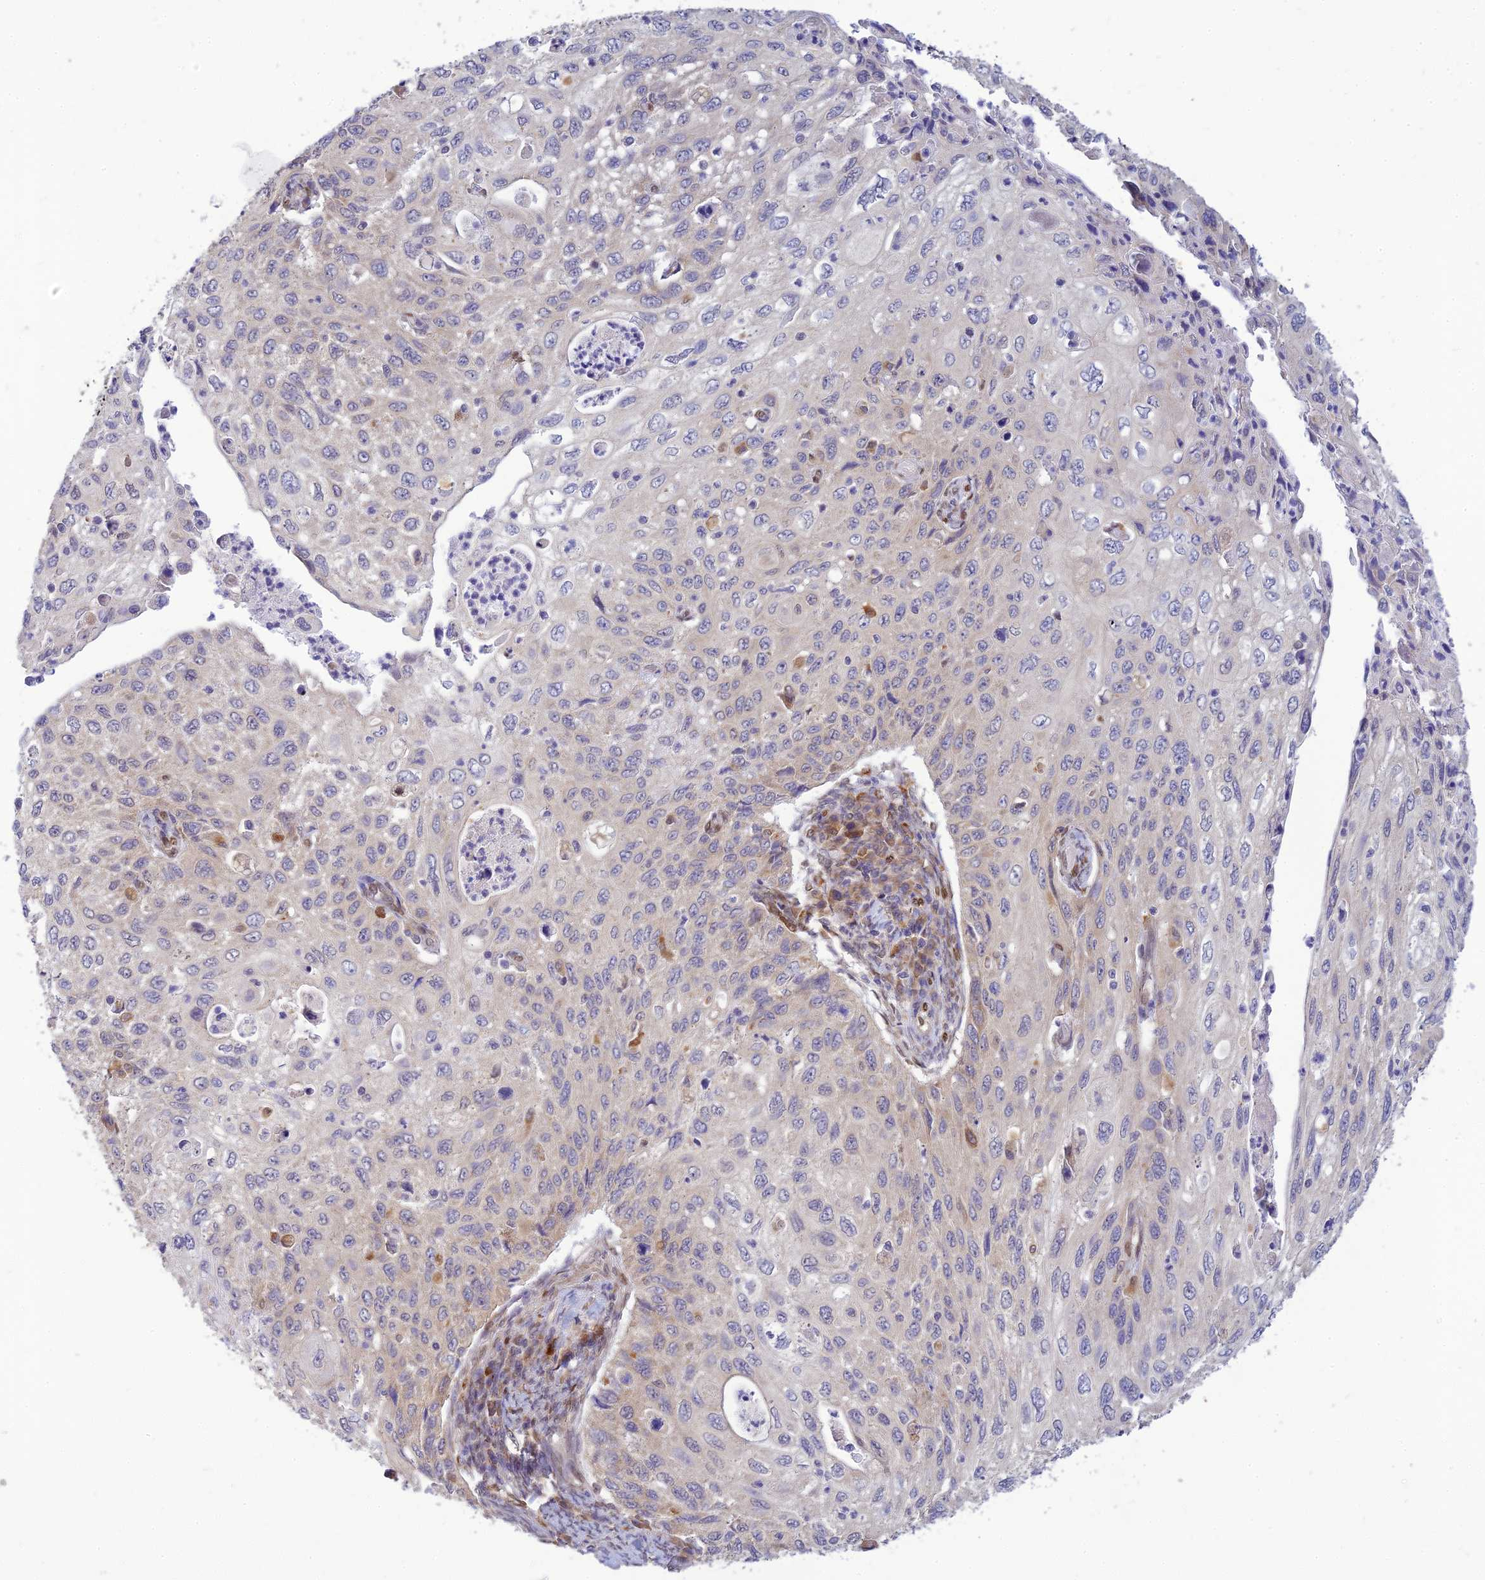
{"staining": {"intensity": "weak", "quantity": "<25%", "location": "cytoplasmic/membranous"}, "tissue": "cervical cancer", "cell_type": "Tumor cells", "image_type": "cancer", "snomed": [{"axis": "morphology", "description": "Squamous cell carcinoma, NOS"}, {"axis": "topography", "description": "Cervix"}], "caption": "High power microscopy micrograph of an immunohistochemistry image of cervical squamous cell carcinoma, revealing no significant expression in tumor cells. The staining is performed using DAB brown chromogen with nuclei counter-stained in using hematoxylin.", "gene": "SKIC8", "patient": {"sex": "female", "age": 70}}